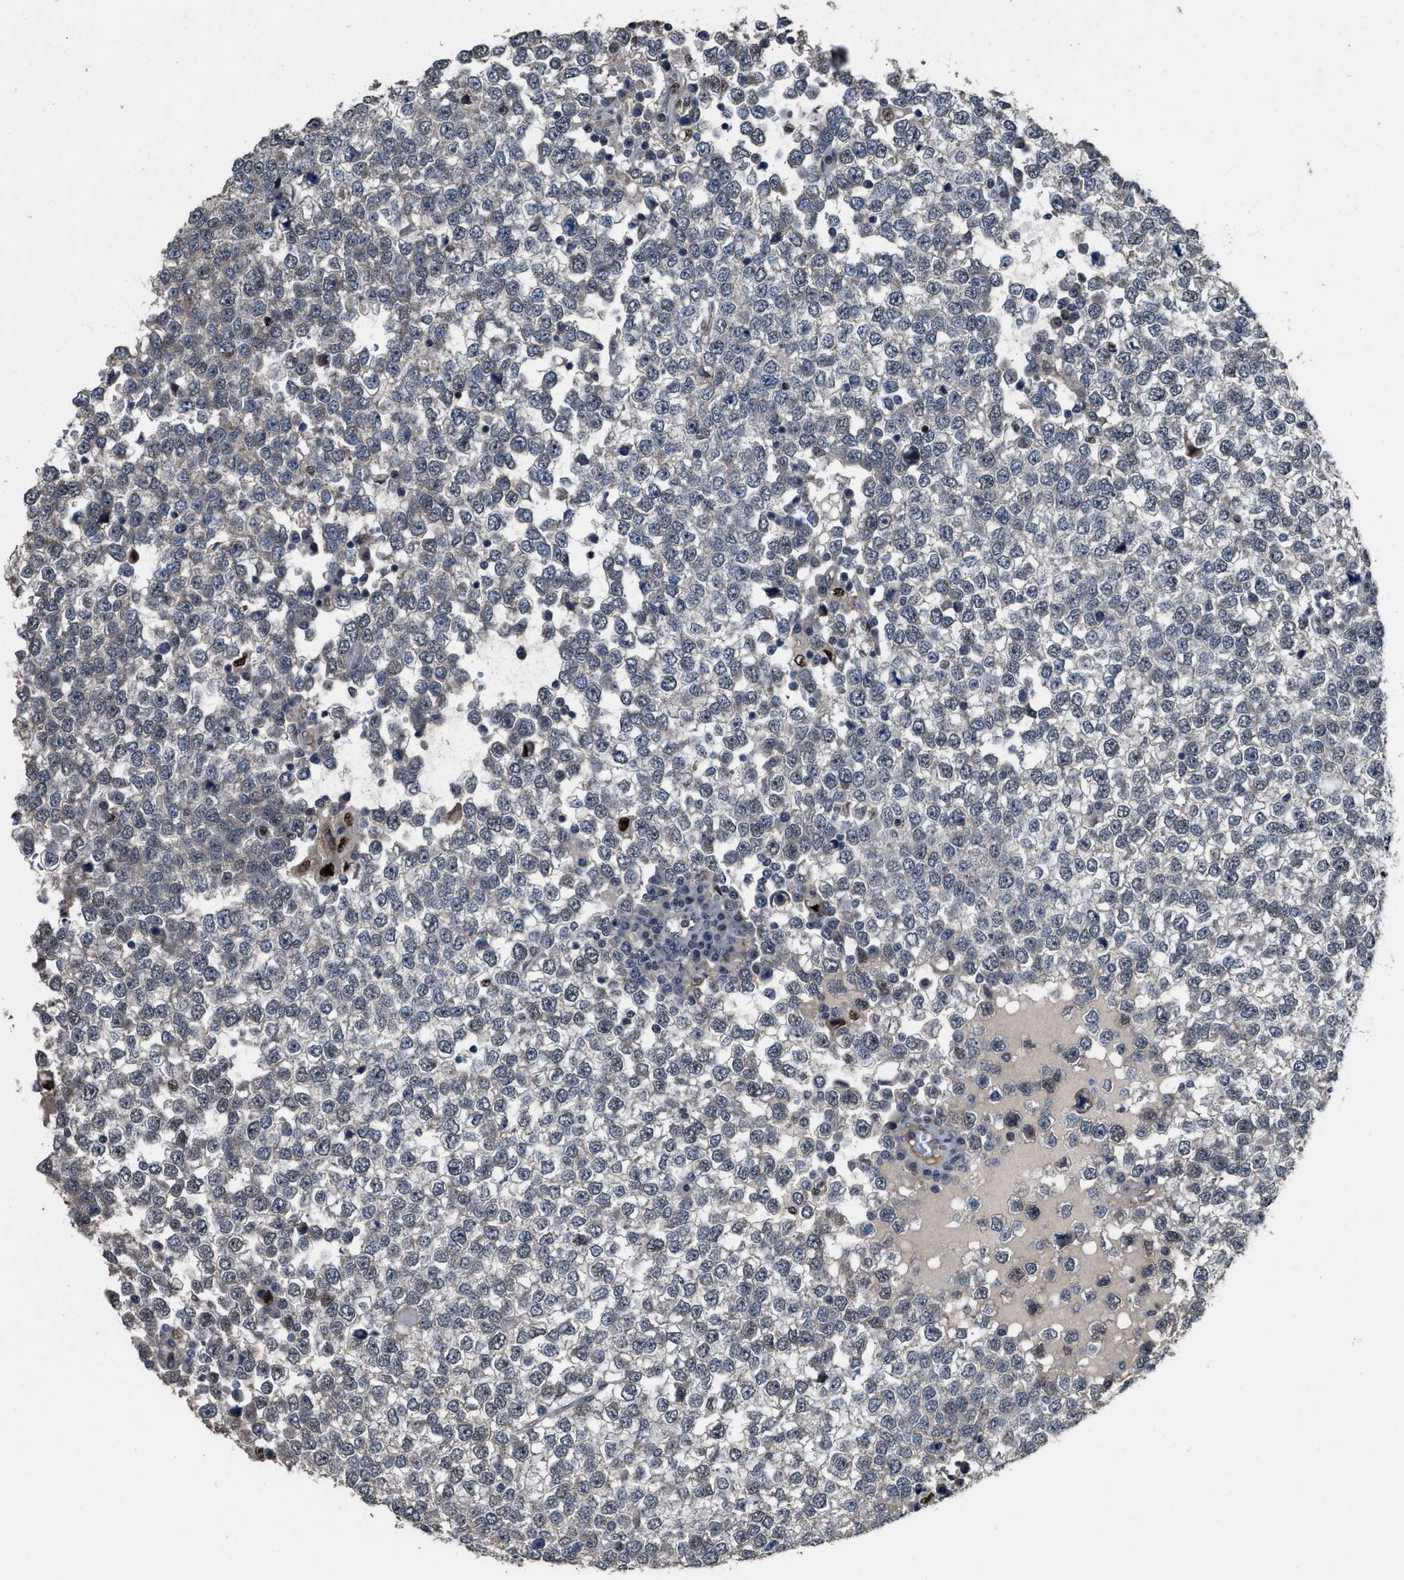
{"staining": {"intensity": "negative", "quantity": "none", "location": "none"}, "tissue": "testis cancer", "cell_type": "Tumor cells", "image_type": "cancer", "snomed": [{"axis": "morphology", "description": "Seminoma, NOS"}, {"axis": "topography", "description": "Testis"}], "caption": "Immunohistochemistry photomicrograph of neoplastic tissue: human testis cancer (seminoma) stained with DAB (3,3'-diaminobenzidine) shows no significant protein staining in tumor cells.", "gene": "ZNF20", "patient": {"sex": "male", "age": 65}}